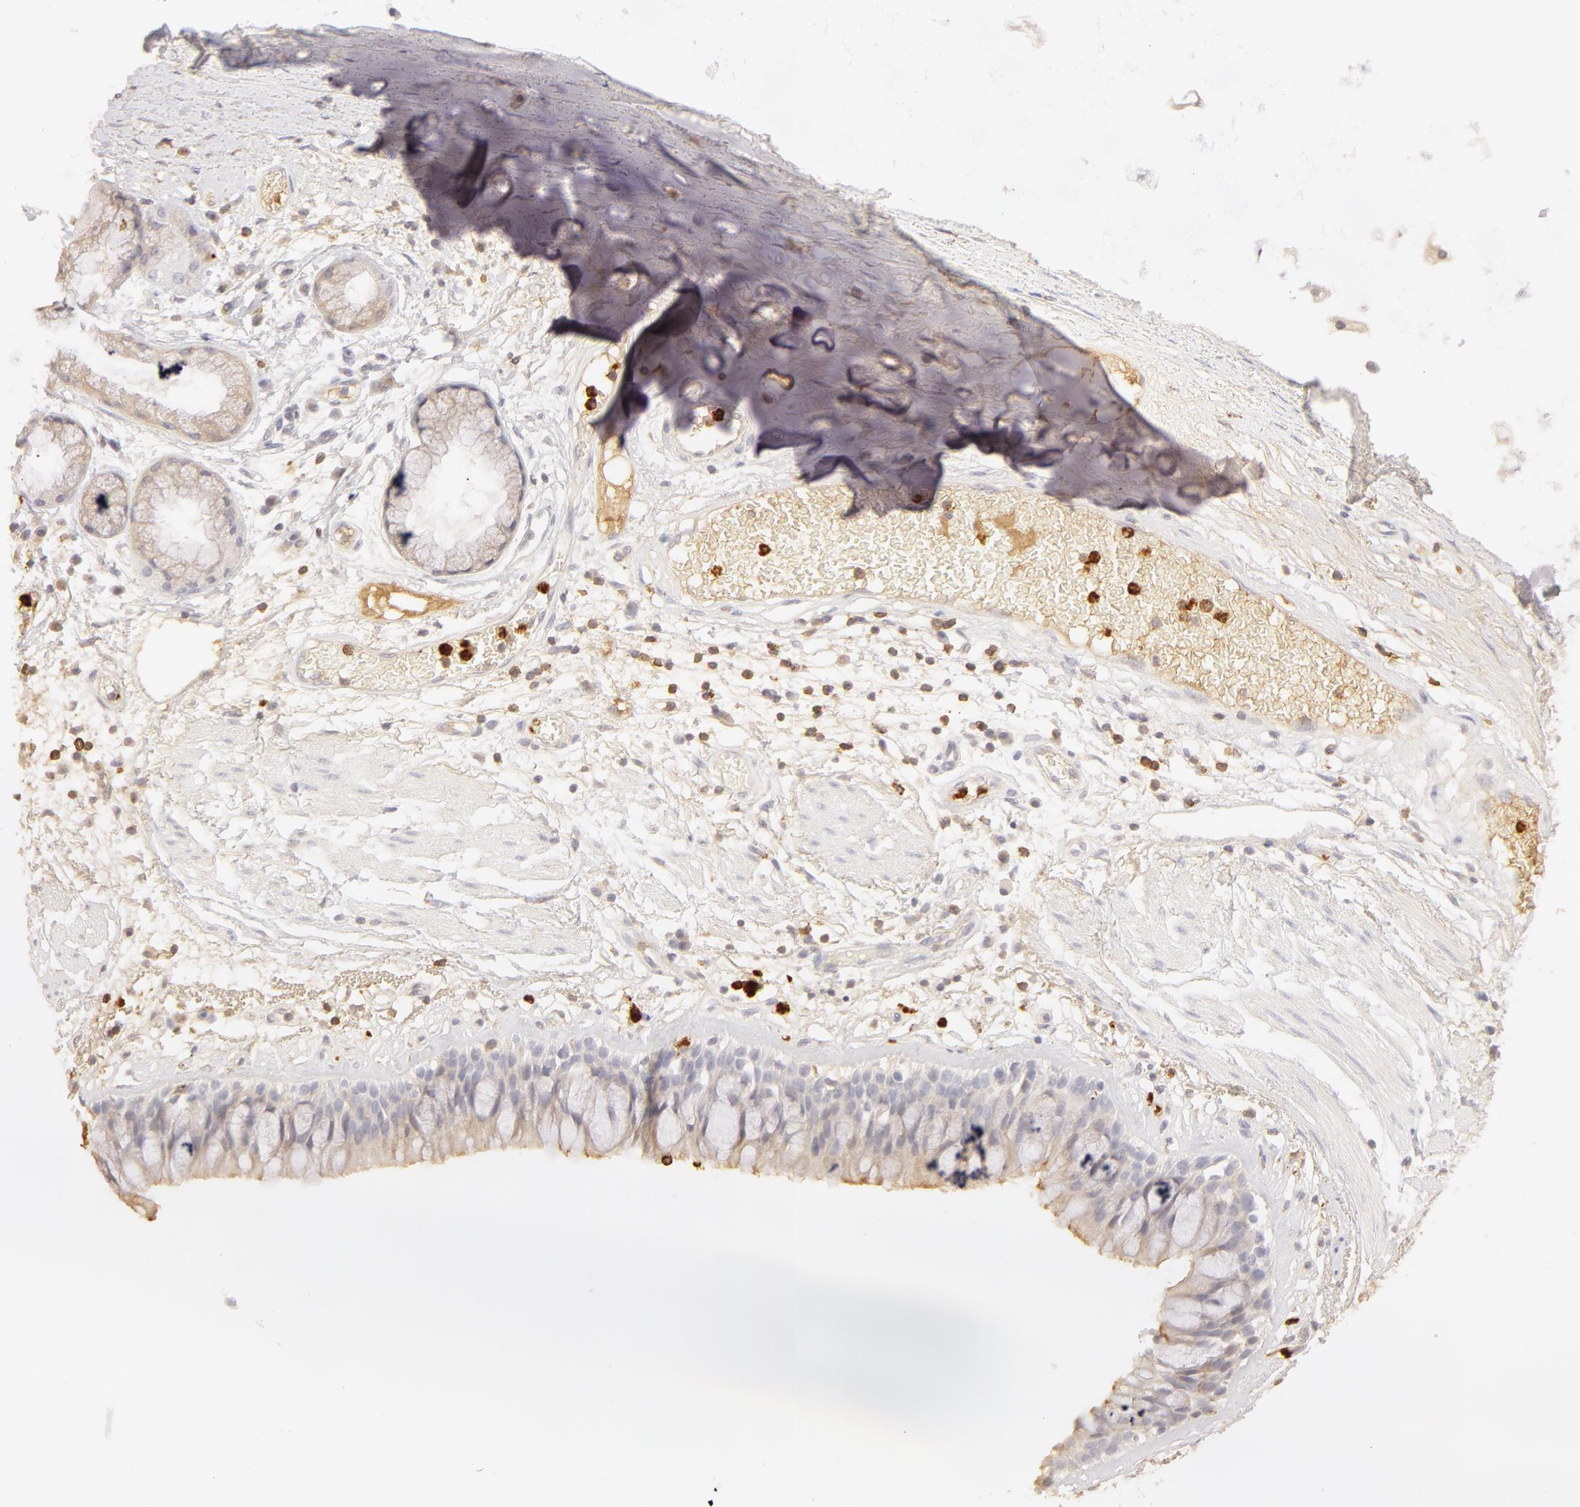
{"staining": {"intensity": "weak", "quantity": ">75%", "location": "cytoplasmic/membranous"}, "tissue": "bronchus", "cell_type": "Respiratory epithelial cells", "image_type": "normal", "snomed": [{"axis": "morphology", "description": "Normal tissue, NOS"}, {"axis": "topography", "description": "Bronchus"}, {"axis": "topography", "description": "Lung"}], "caption": "Respiratory epithelial cells show weak cytoplasmic/membranous positivity in about >75% of cells in normal bronchus. (brown staining indicates protein expression, while blue staining denotes nuclei).", "gene": "C1R", "patient": {"sex": "female", "age": 57}}